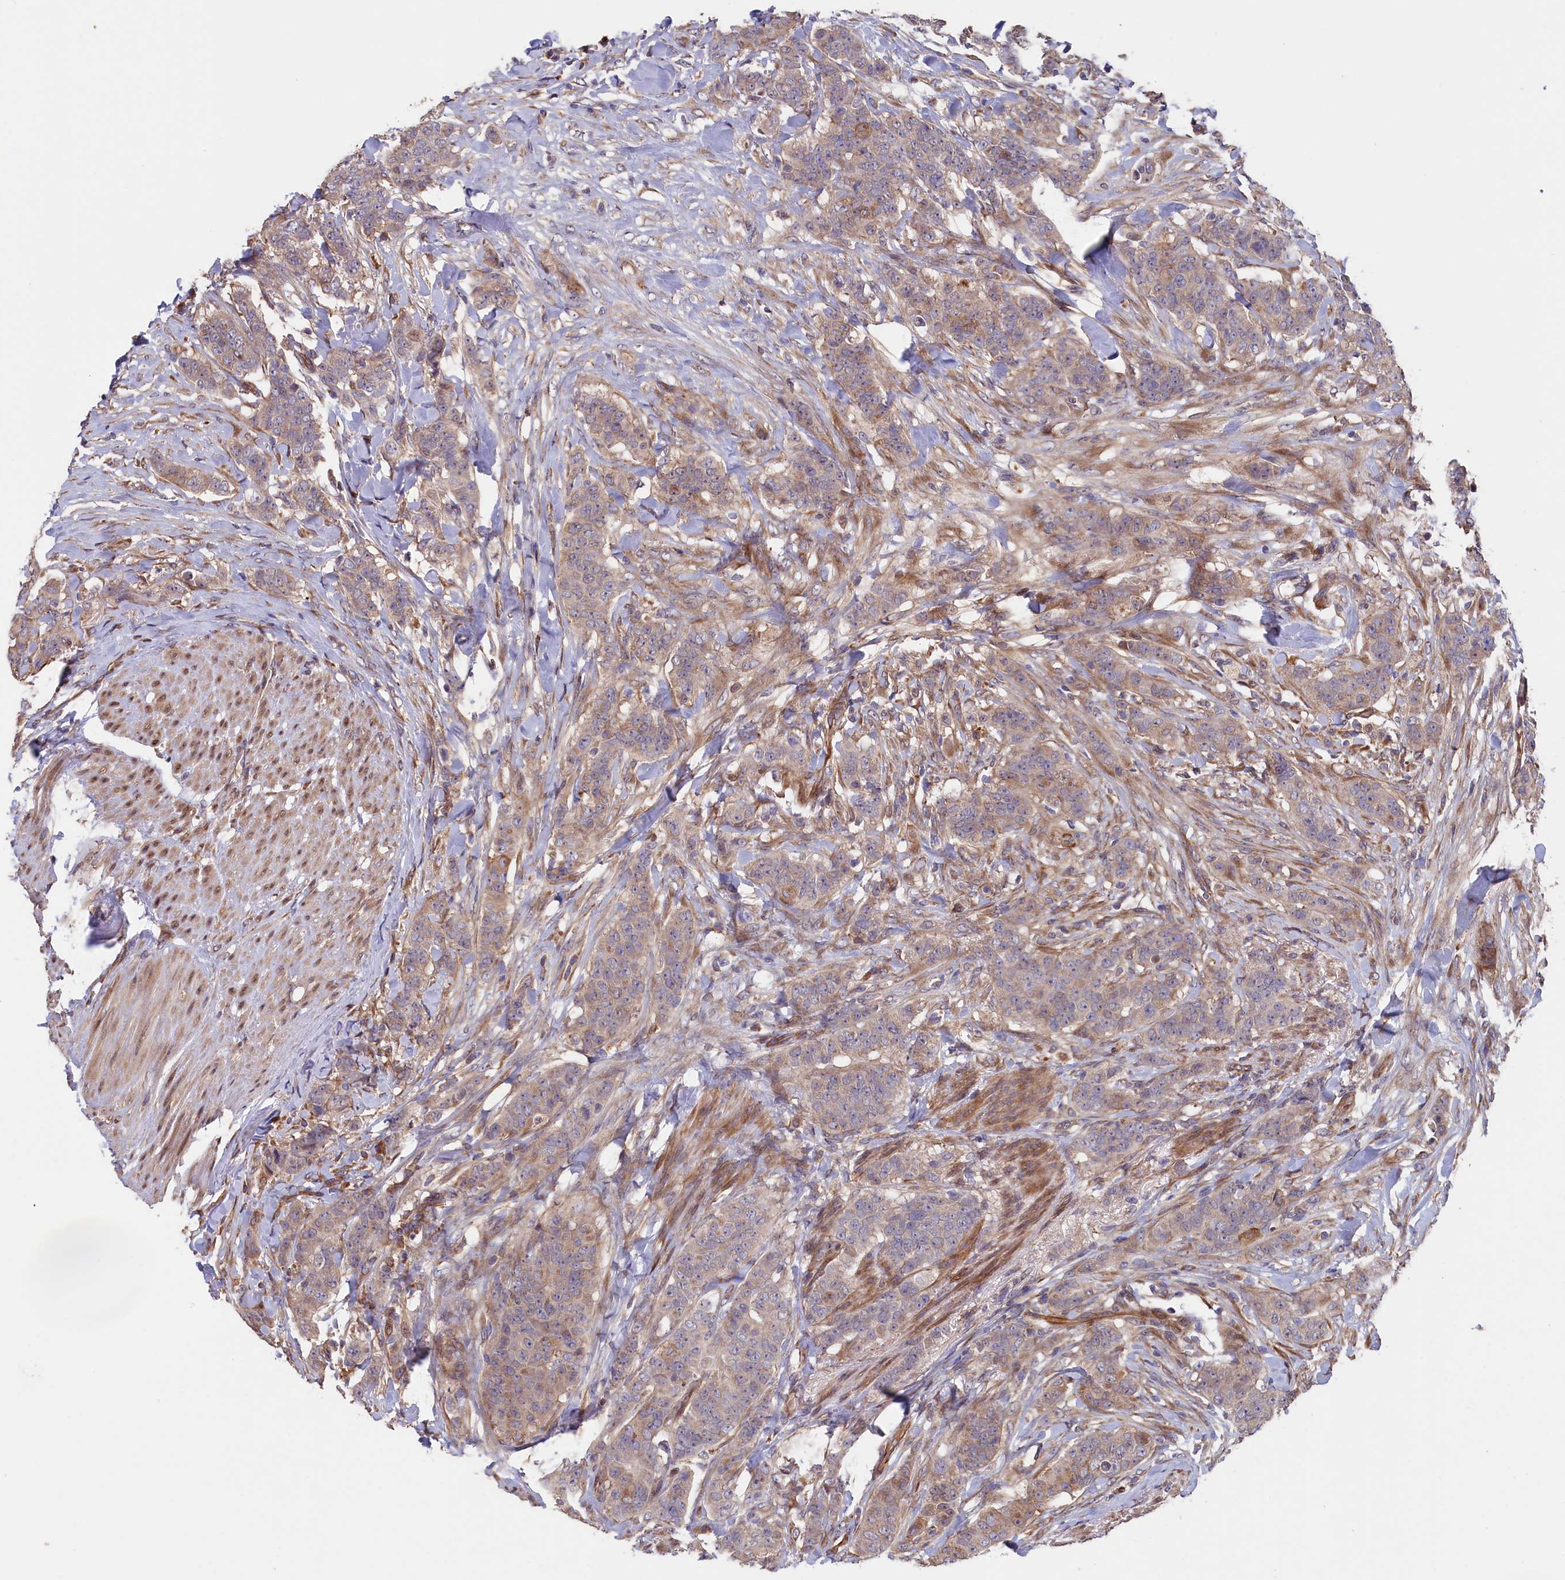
{"staining": {"intensity": "weak", "quantity": "25%-75%", "location": "cytoplasmic/membranous"}, "tissue": "breast cancer", "cell_type": "Tumor cells", "image_type": "cancer", "snomed": [{"axis": "morphology", "description": "Duct carcinoma"}, {"axis": "topography", "description": "Breast"}], "caption": "Immunohistochemical staining of human breast cancer shows weak cytoplasmic/membranous protein expression in approximately 25%-75% of tumor cells.", "gene": "GREB1L", "patient": {"sex": "female", "age": 40}}